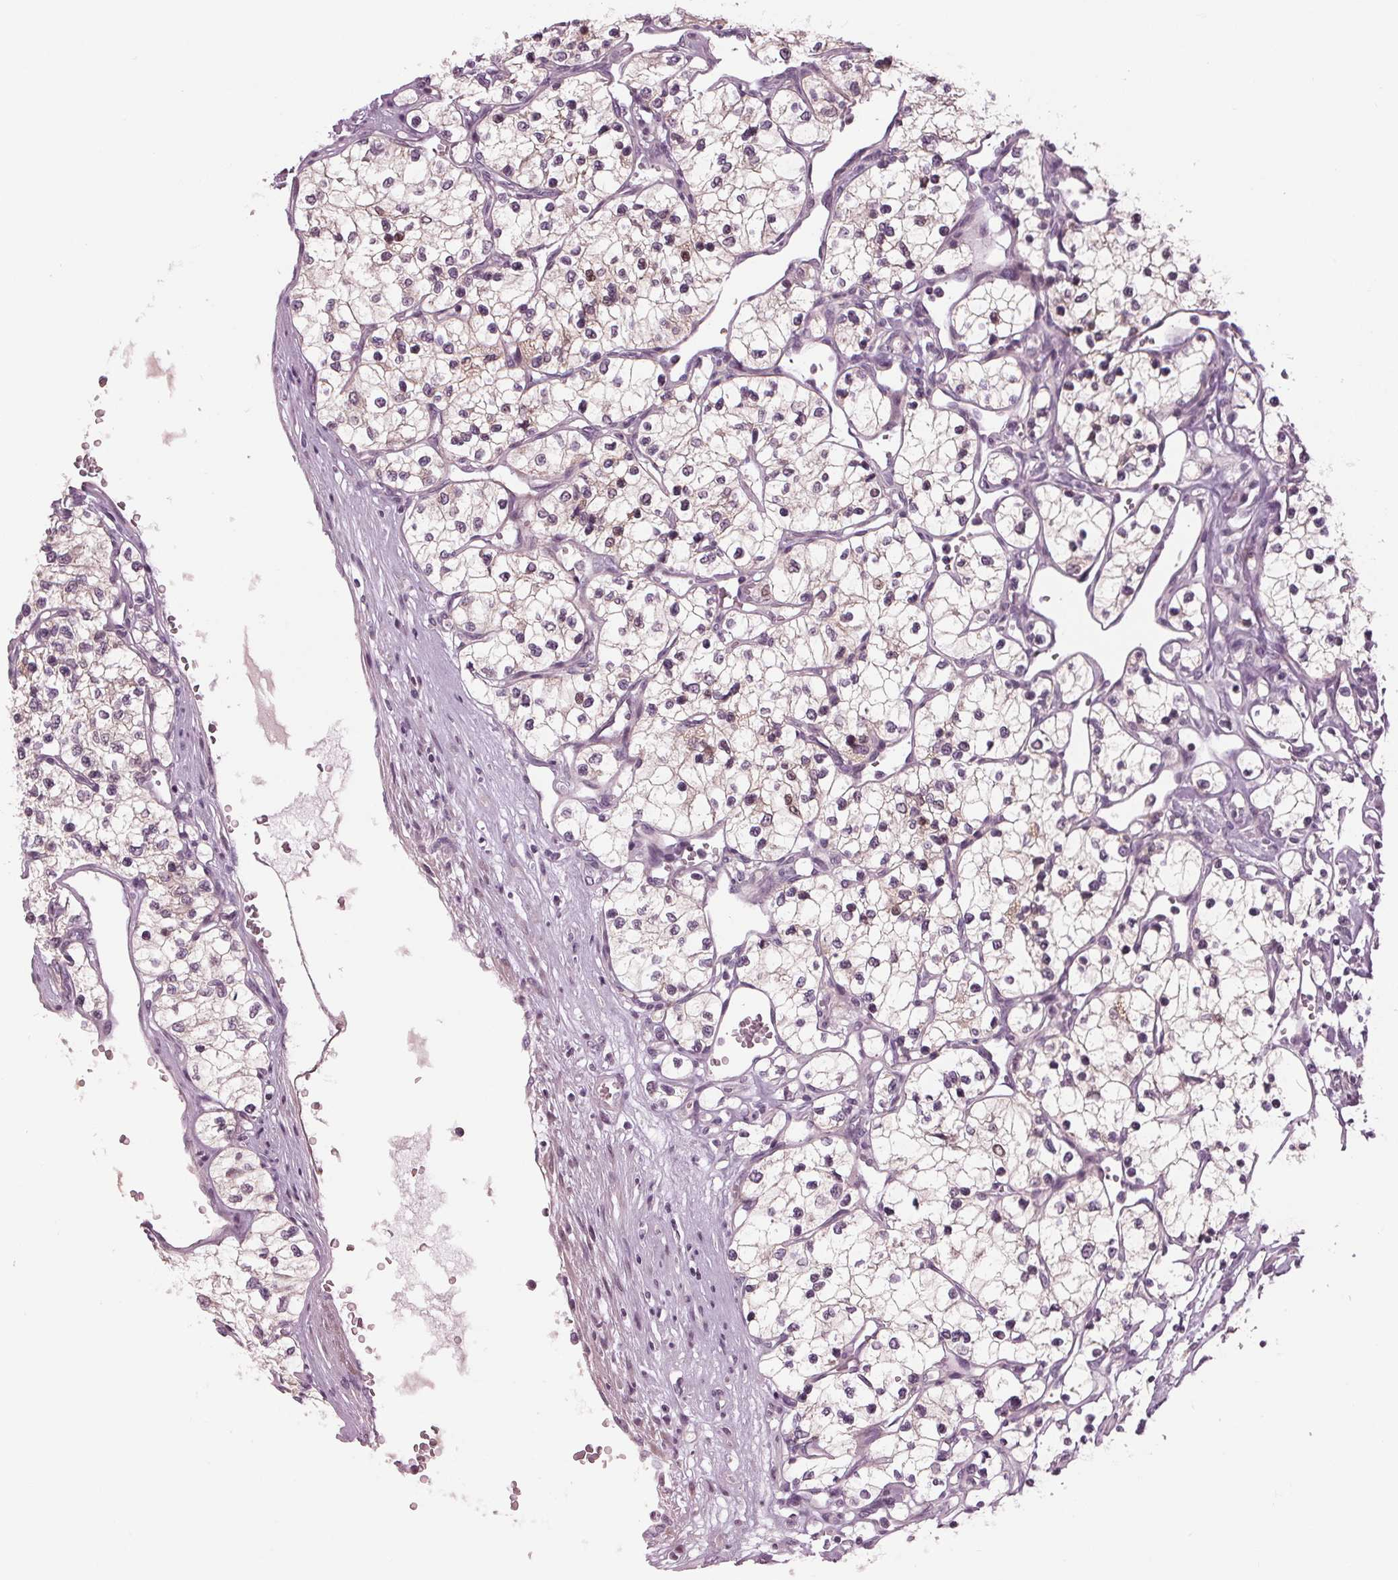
{"staining": {"intensity": "negative", "quantity": "none", "location": "none"}, "tissue": "renal cancer", "cell_type": "Tumor cells", "image_type": "cancer", "snomed": [{"axis": "morphology", "description": "Adenocarcinoma, NOS"}, {"axis": "topography", "description": "Kidney"}], "caption": "An immunohistochemistry (IHC) photomicrograph of renal adenocarcinoma is shown. There is no staining in tumor cells of renal adenocarcinoma.", "gene": "ZNF605", "patient": {"sex": "female", "age": 69}}